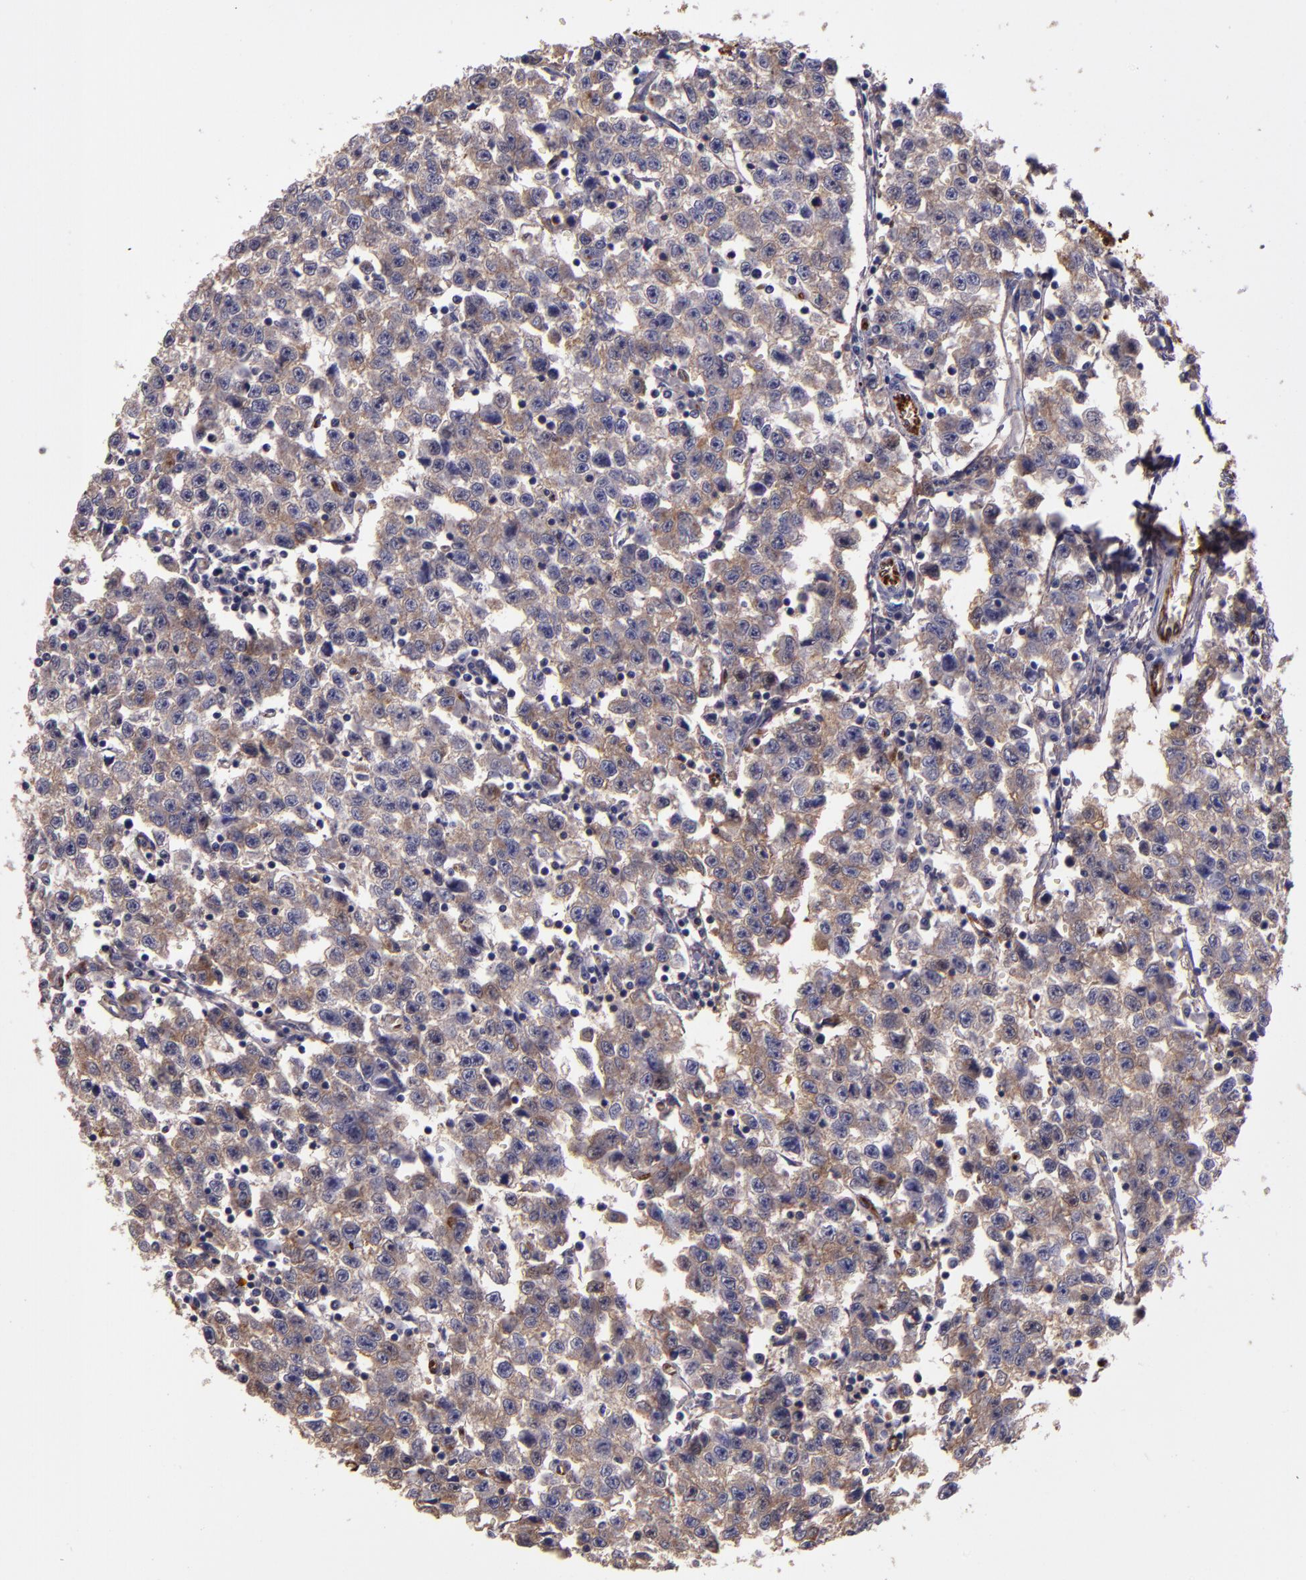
{"staining": {"intensity": "weak", "quantity": ">75%", "location": "cytoplasmic/membranous"}, "tissue": "testis cancer", "cell_type": "Tumor cells", "image_type": "cancer", "snomed": [{"axis": "morphology", "description": "Seminoma, NOS"}, {"axis": "topography", "description": "Testis"}], "caption": "Testis cancer was stained to show a protein in brown. There is low levels of weak cytoplasmic/membranous staining in approximately >75% of tumor cells. (DAB = brown stain, brightfield microscopy at high magnification).", "gene": "A2M", "patient": {"sex": "male", "age": 35}}